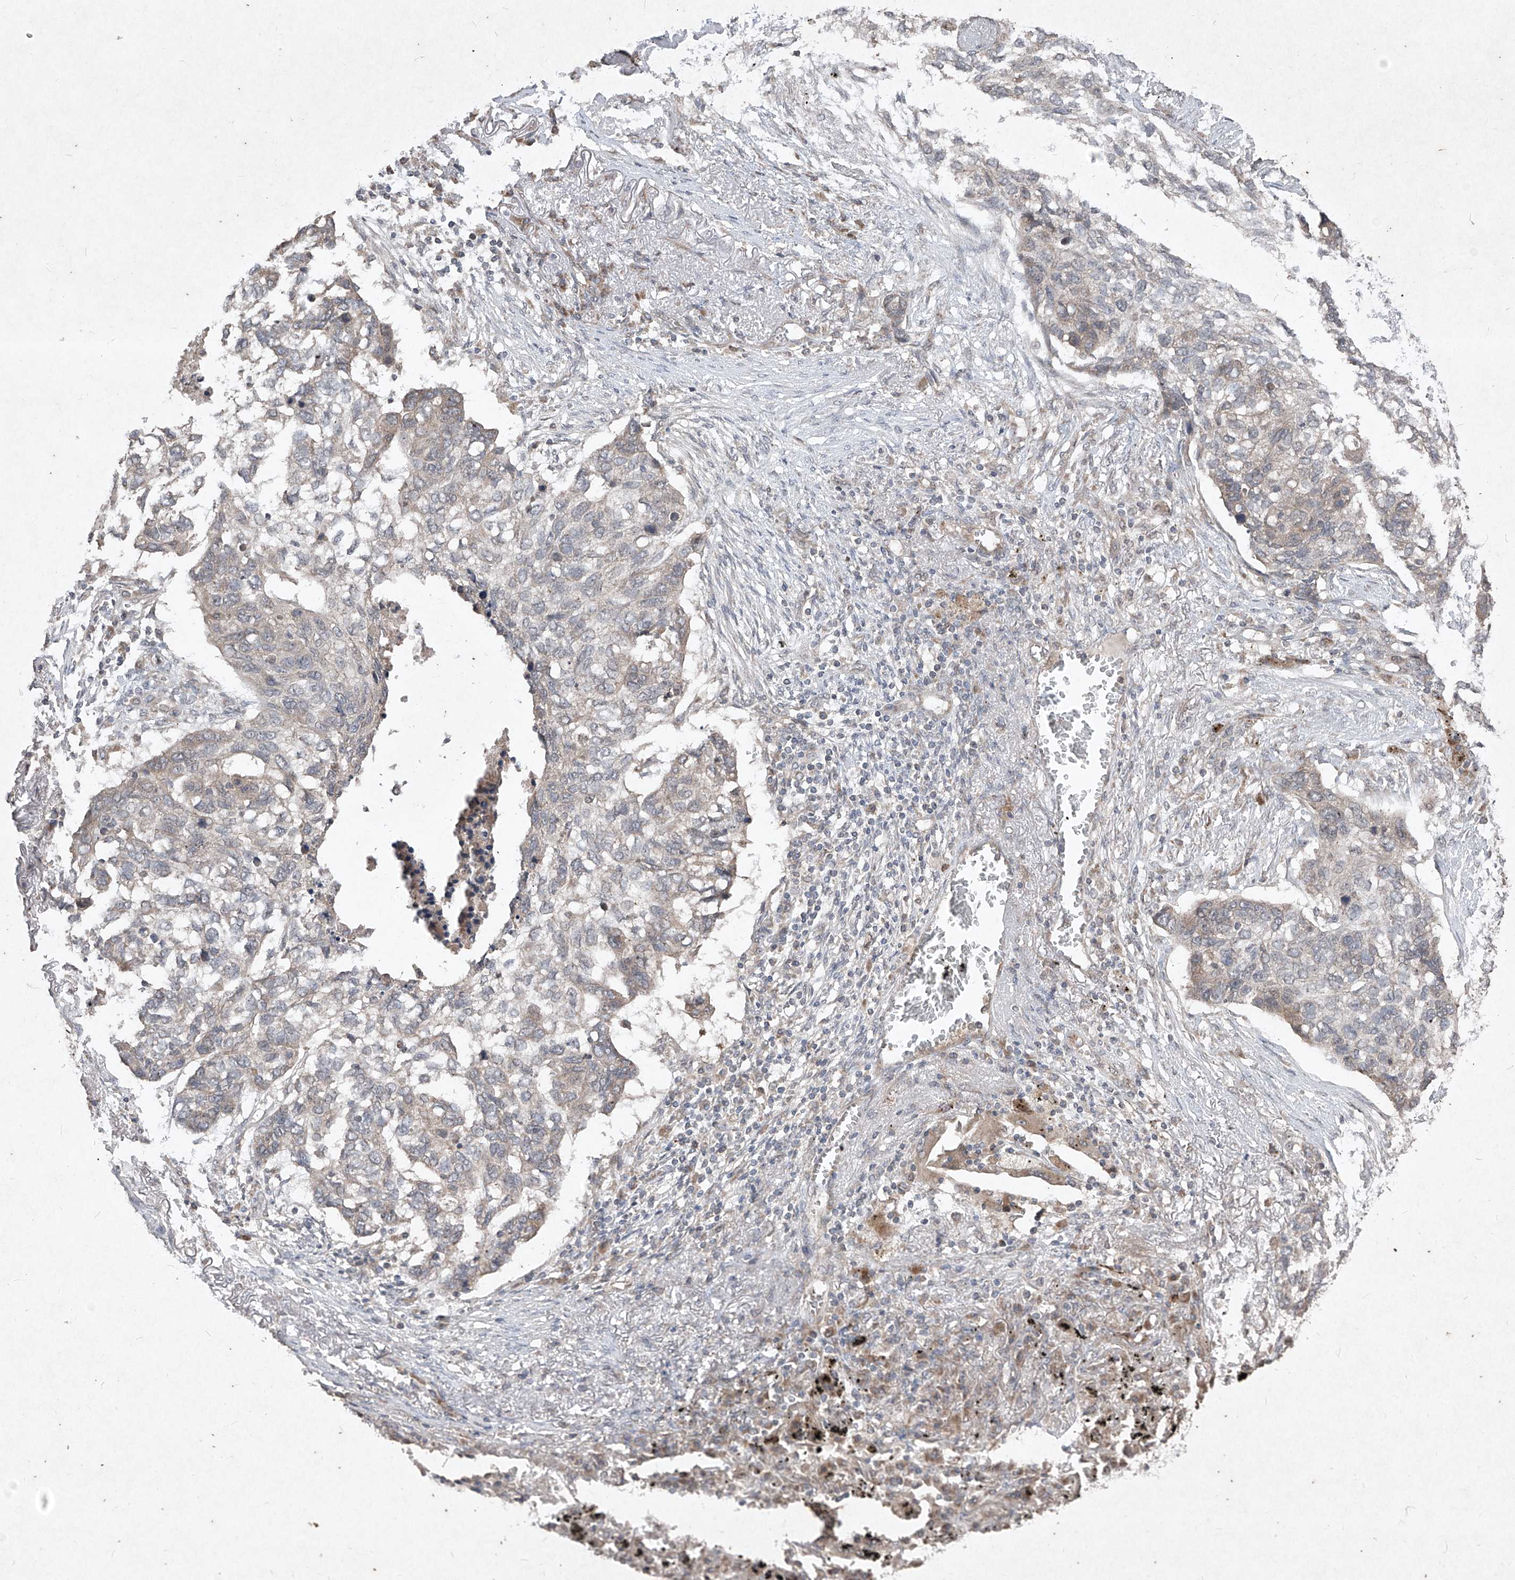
{"staining": {"intensity": "weak", "quantity": "<25%", "location": "cytoplasmic/membranous"}, "tissue": "lung cancer", "cell_type": "Tumor cells", "image_type": "cancer", "snomed": [{"axis": "morphology", "description": "Squamous cell carcinoma, NOS"}, {"axis": "topography", "description": "Lung"}], "caption": "Immunohistochemistry (IHC) of lung cancer exhibits no expression in tumor cells. (DAB (3,3'-diaminobenzidine) immunohistochemistry (IHC) visualized using brightfield microscopy, high magnification).", "gene": "ABCD3", "patient": {"sex": "female", "age": 63}}